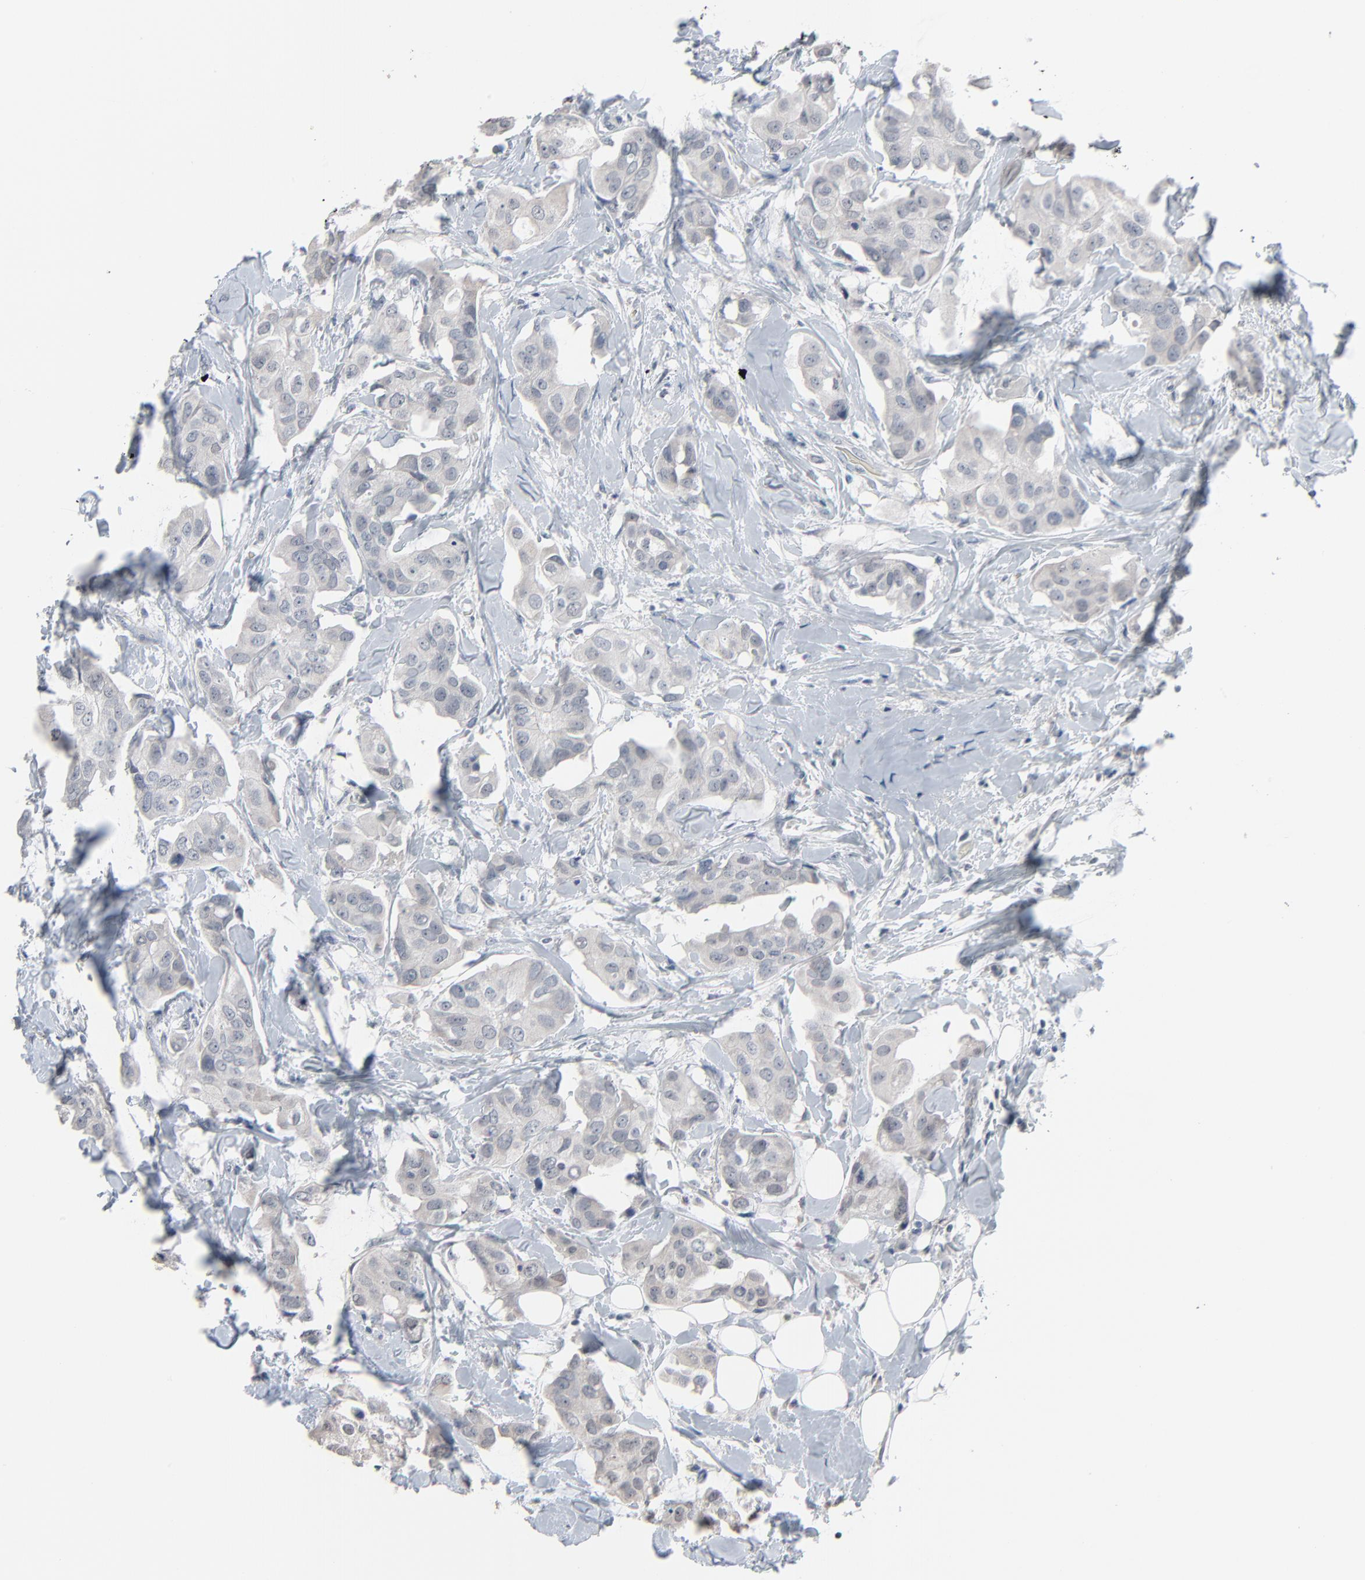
{"staining": {"intensity": "weak", "quantity": "<25%", "location": "cytoplasmic/membranous"}, "tissue": "breast cancer", "cell_type": "Tumor cells", "image_type": "cancer", "snomed": [{"axis": "morphology", "description": "Duct carcinoma"}, {"axis": "topography", "description": "Breast"}], "caption": "A high-resolution photomicrograph shows immunohistochemistry (IHC) staining of breast cancer, which shows no significant positivity in tumor cells.", "gene": "SAGE1", "patient": {"sex": "female", "age": 40}}